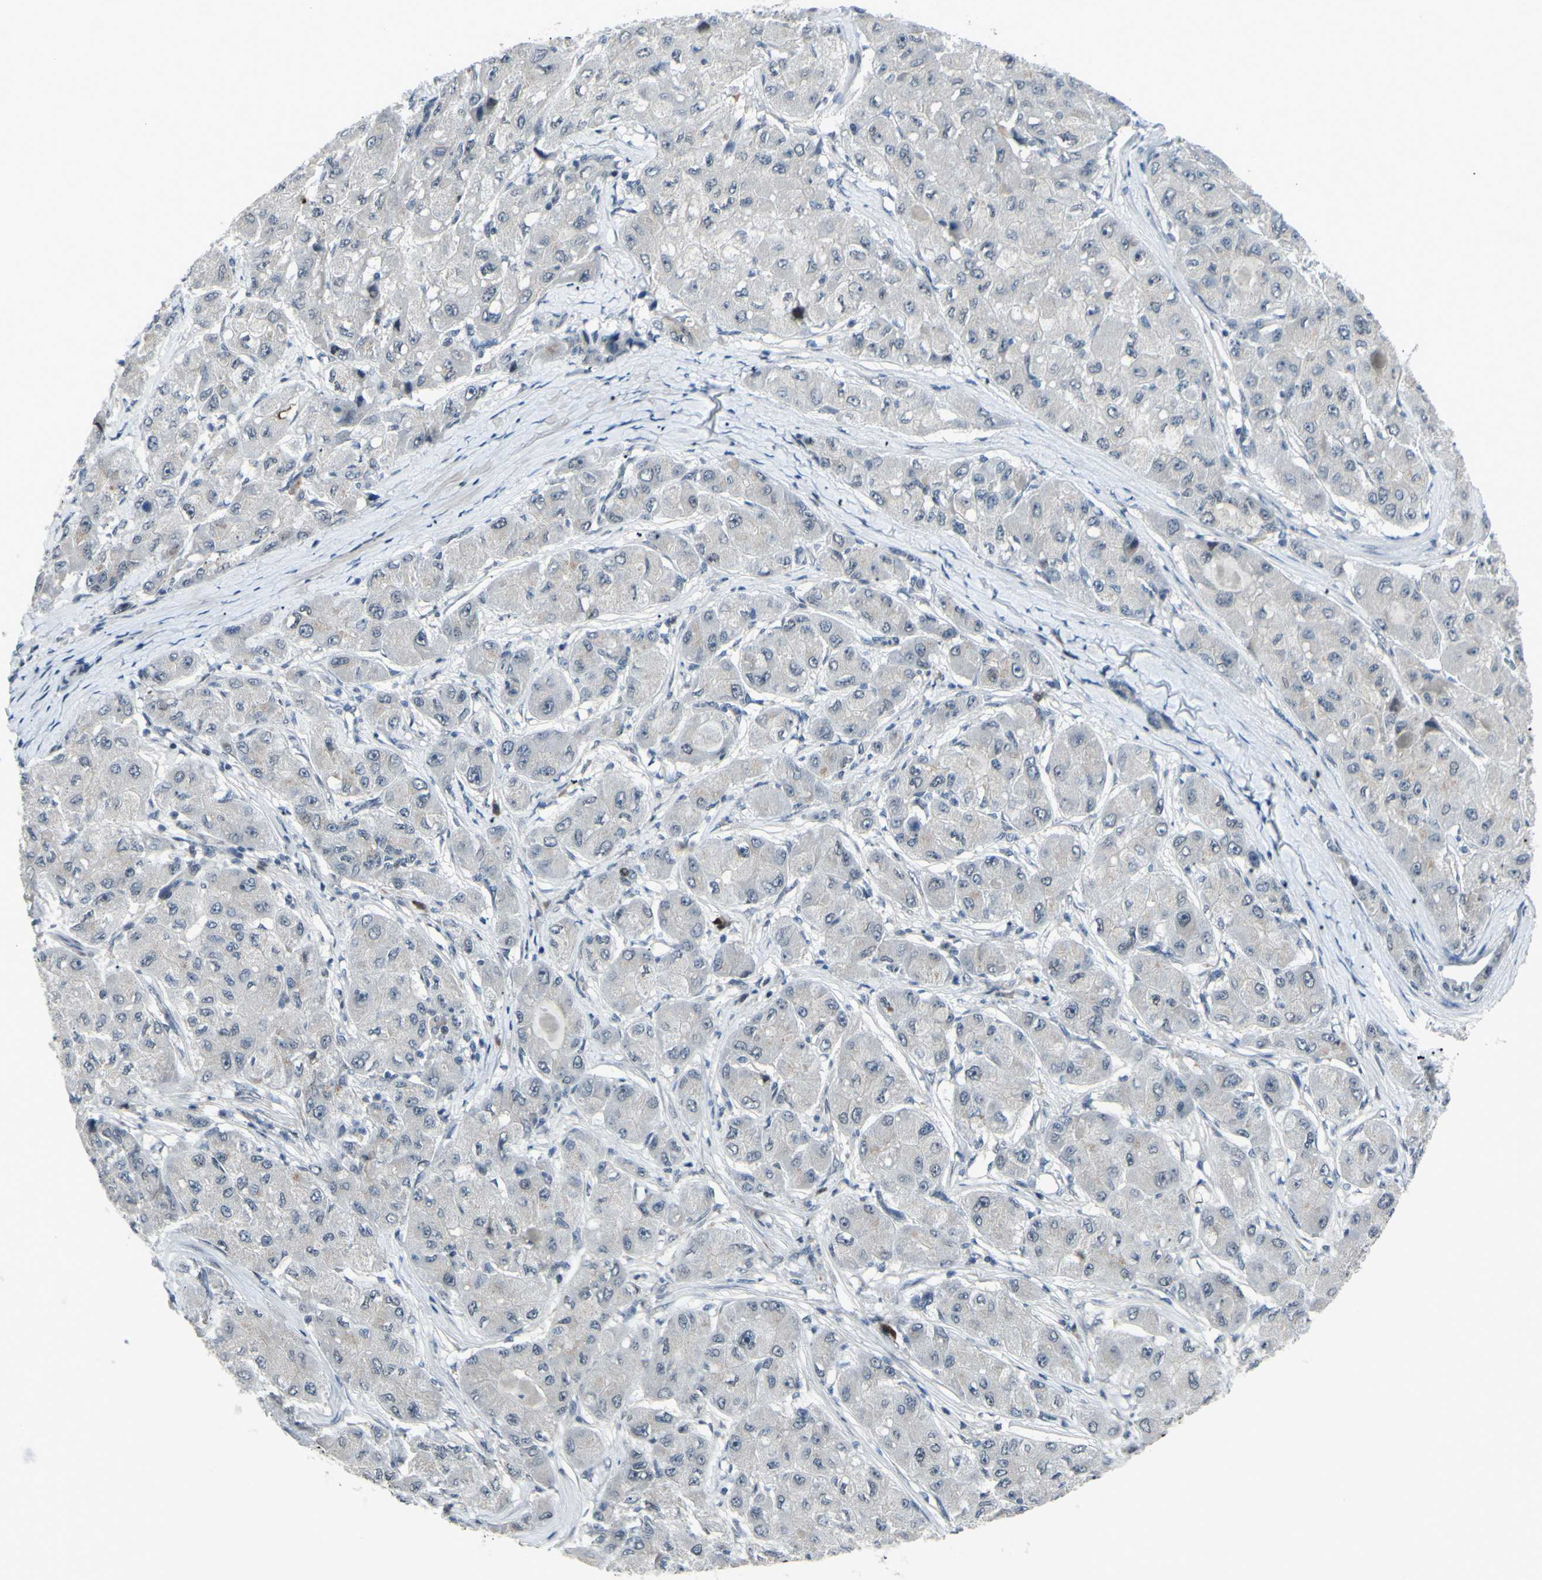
{"staining": {"intensity": "negative", "quantity": "none", "location": "none"}, "tissue": "liver cancer", "cell_type": "Tumor cells", "image_type": "cancer", "snomed": [{"axis": "morphology", "description": "Carcinoma, Hepatocellular, NOS"}, {"axis": "topography", "description": "Liver"}], "caption": "An IHC photomicrograph of hepatocellular carcinoma (liver) is shown. There is no staining in tumor cells of hepatocellular carcinoma (liver).", "gene": "ETNK1", "patient": {"sex": "male", "age": 80}}